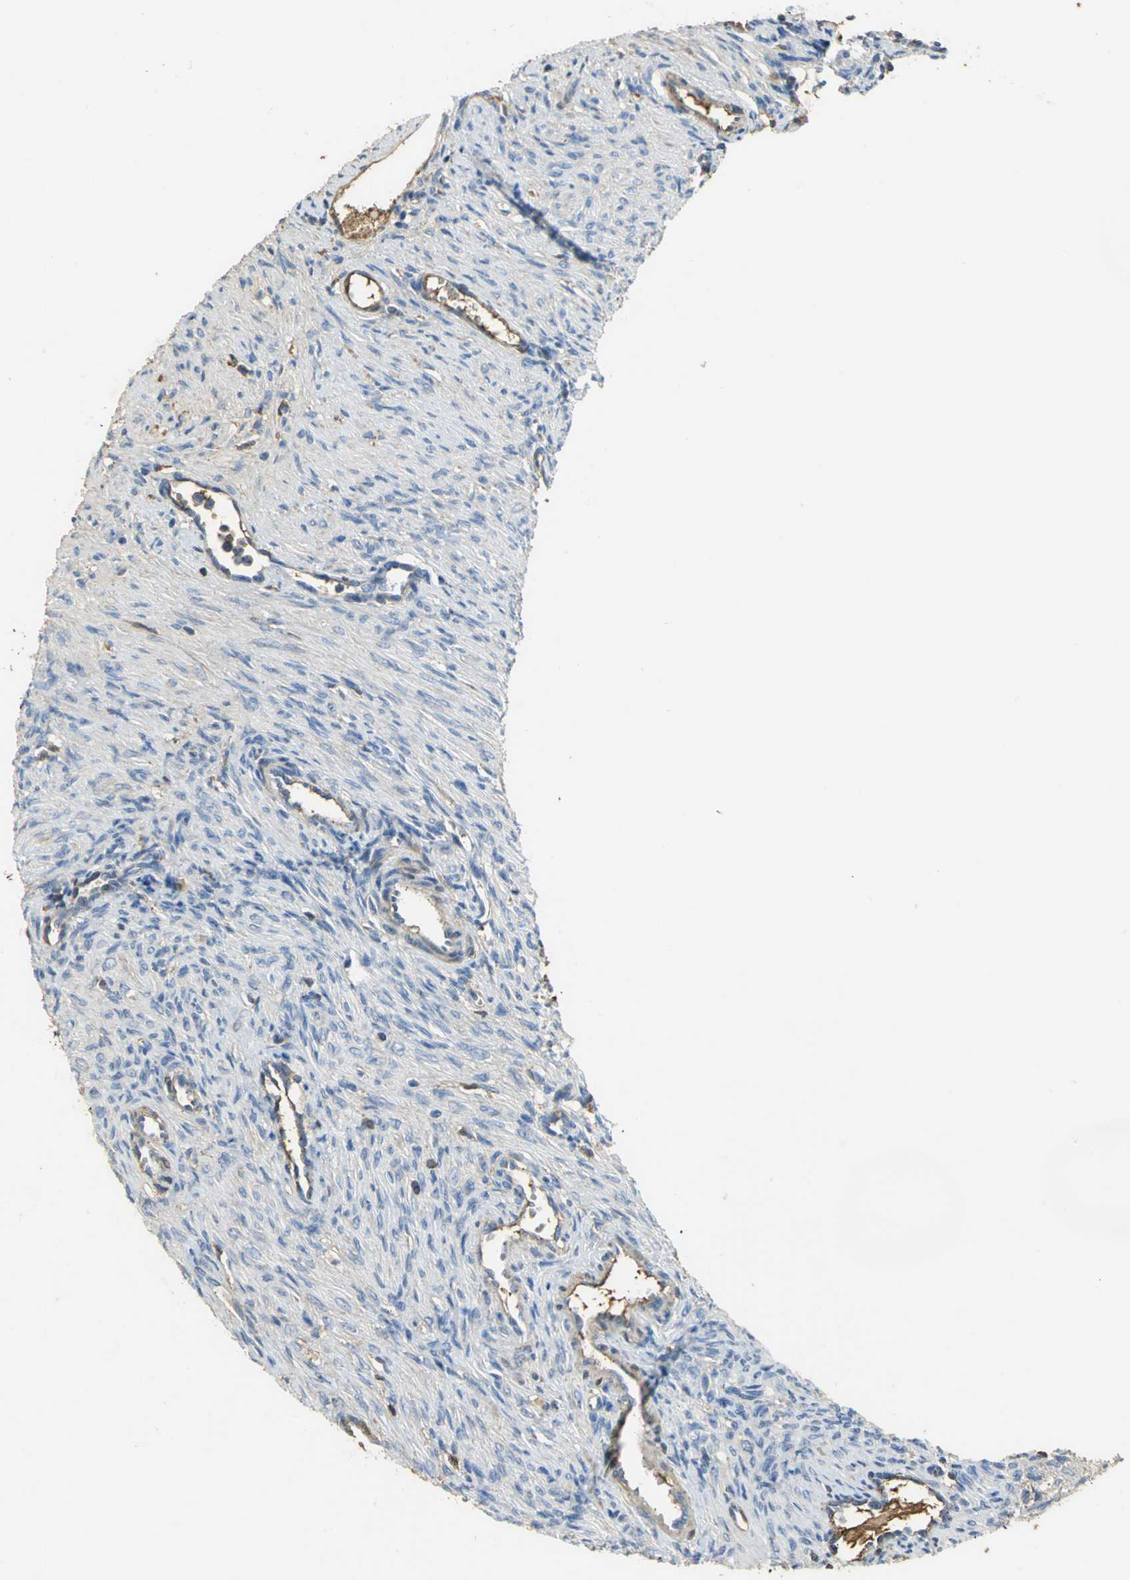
{"staining": {"intensity": "weak", "quantity": "25%-75%", "location": "cytoplasmic/membranous"}, "tissue": "ovary", "cell_type": "Ovarian stroma cells", "image_type": "normal", "snomed": [{"axis": "morphology", "description": "Normal tissue, NOS"}, {"axis": "topography", "description": "Ovary"}], "caption": "This is a micrograph of IHC staining of unremarkable ovary, which shows weak staining in the cytoplasmic/membranous of ovarian stroma cells.", "gene": "GYG2", "patient": {"sex": "female", "age": 33}}